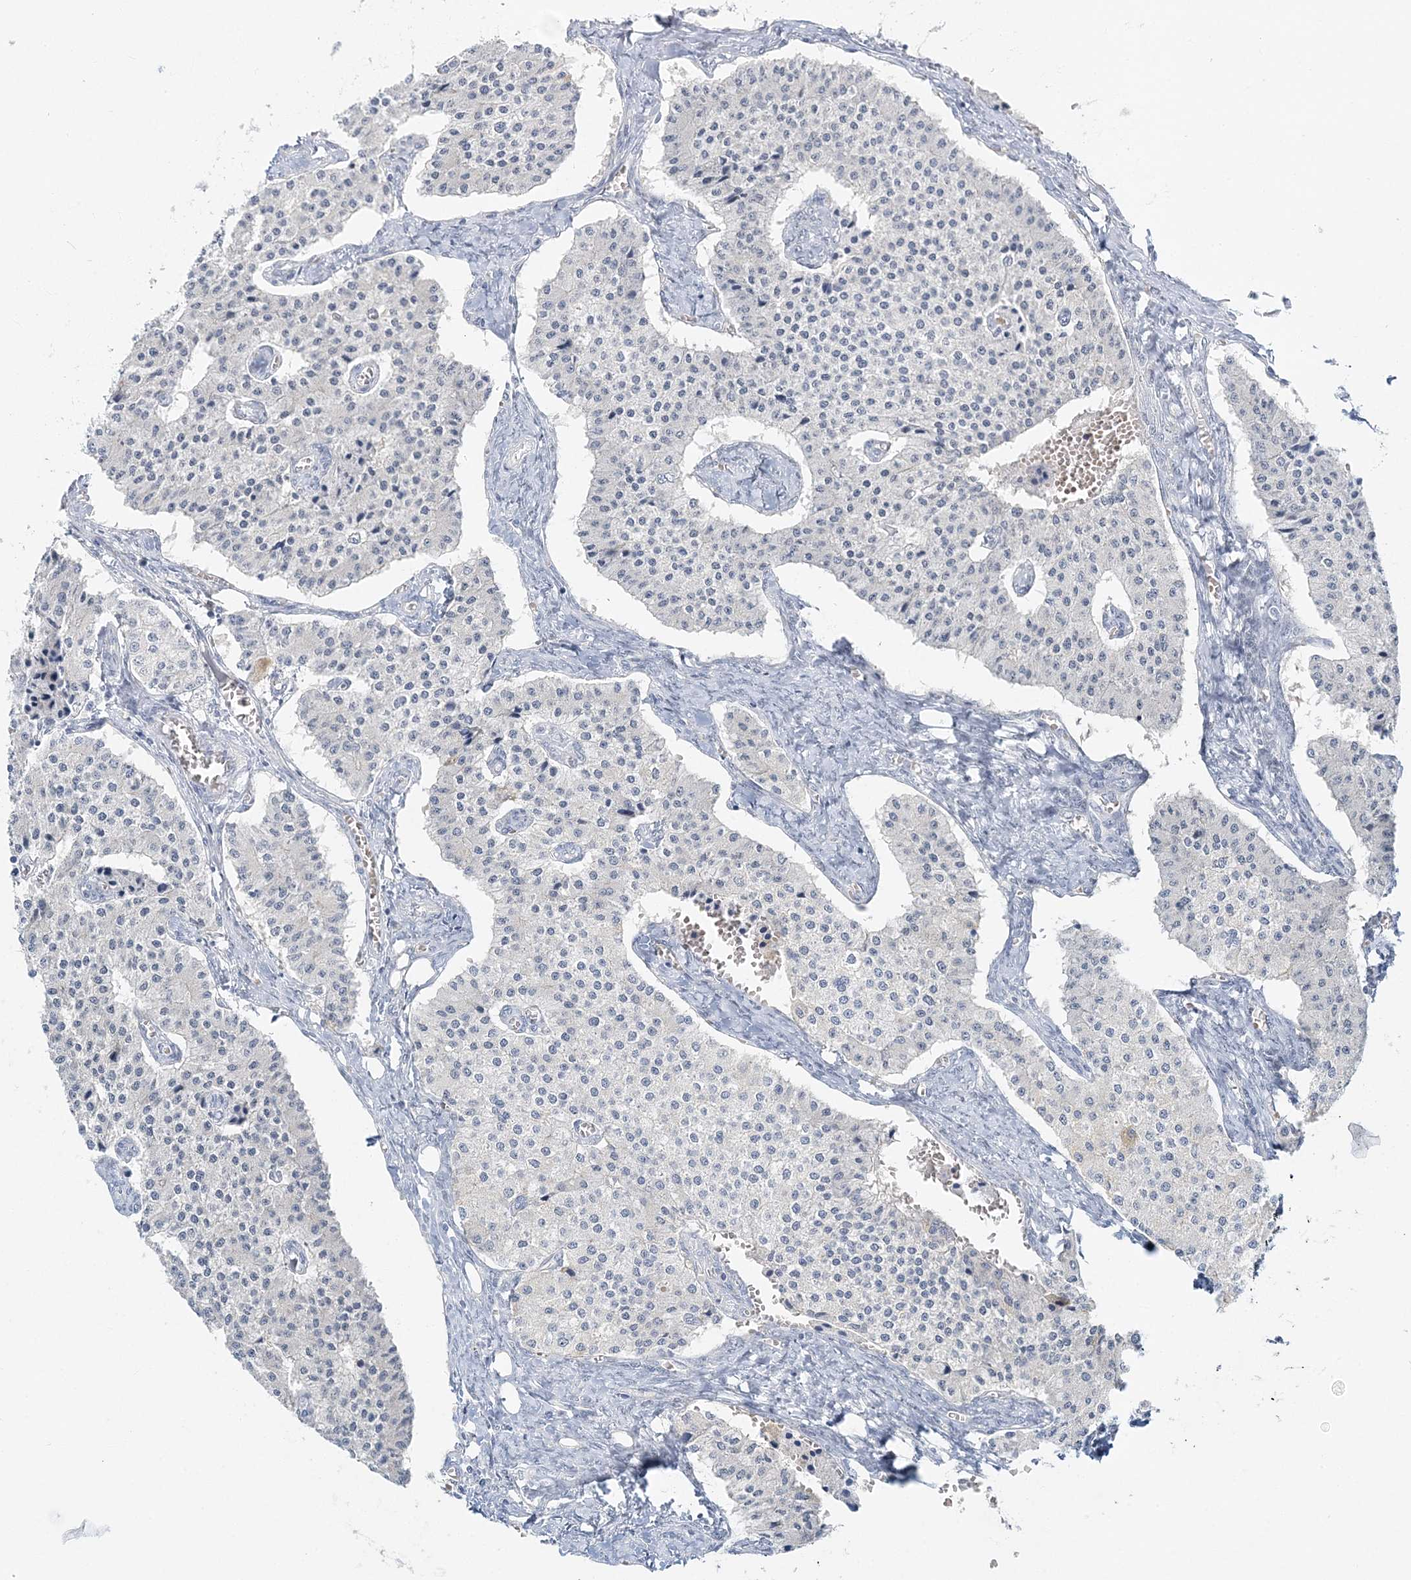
{"staining": {"intensity": "negative", "quantity": "none", "location": "none"}, "tissue": "carcinoid", "cell_type": "Tumor cells", "image_type": "cancer", "snomed": [{"axis": "morphology", "description": "Carcinoid, malignant, NOS"}, {"axis": "topography", "description": "Colon"}], "caption": "Immunohistochemical staining of human carcinoid shows no significant expression in tumor cells.", "gene": "VILL", "patient": {"sex": "female", "age": 52}}